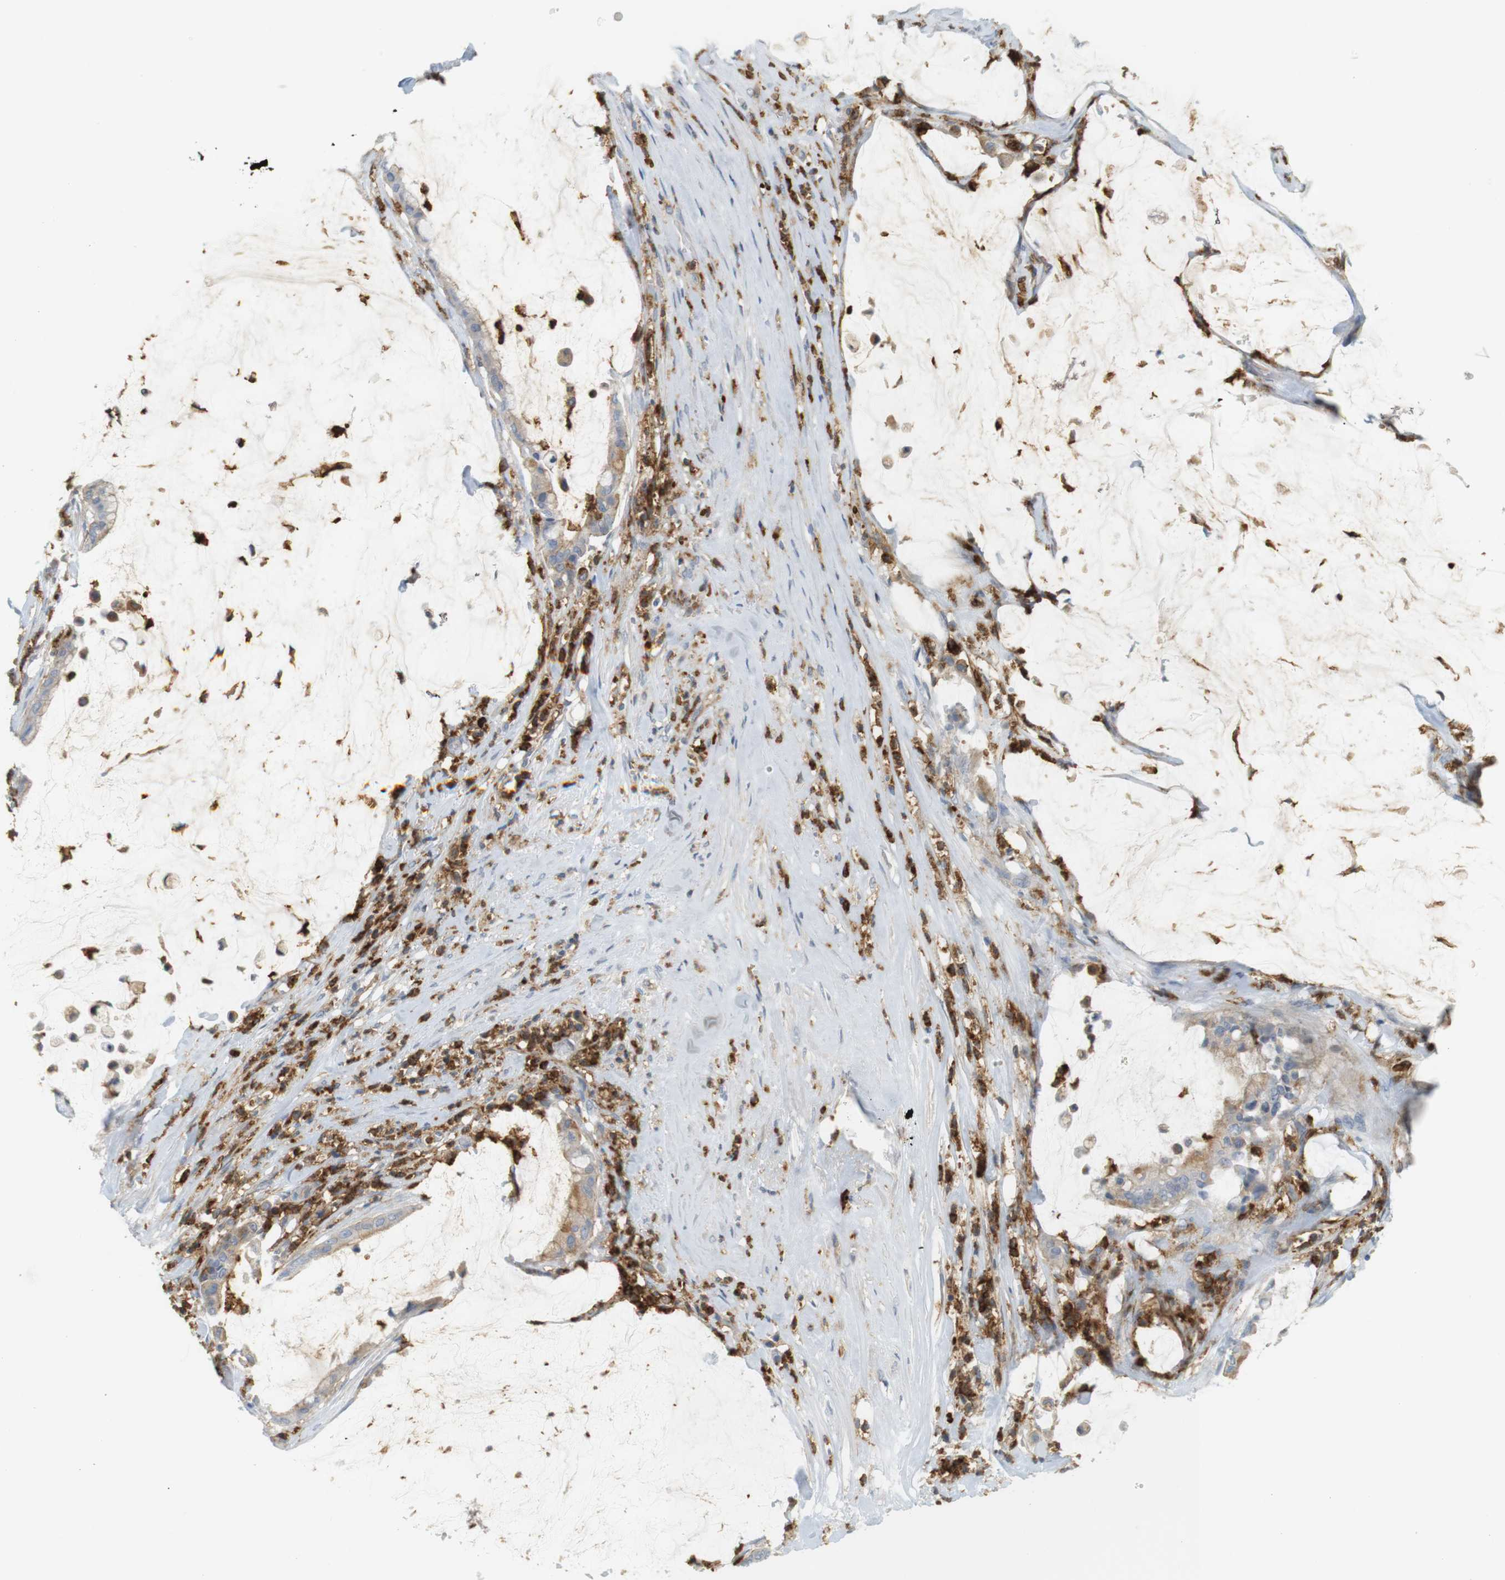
{"staining": {"intensity": "weak", "quantity": "25%-75%", "location": "cytoplasmic/membranous"}, "tissue": "pancreatic cancer", "cell_type": "Tumor cells", "image_type": "cancer", "snomed": [{"axis": "morphology", "description": "Adenocarcinoma, NOS"}, {"axis": "topography", "description": "Pancreas"}], "caption": "There is low levels of weak cytoplasmic/membranous positivity in tumor cells of pancreatic cancer, as demonstrated by immunohistochemical staining (brown color).", "gene": "SIRPA", "patient": {"sex": "male", "age": 41}}